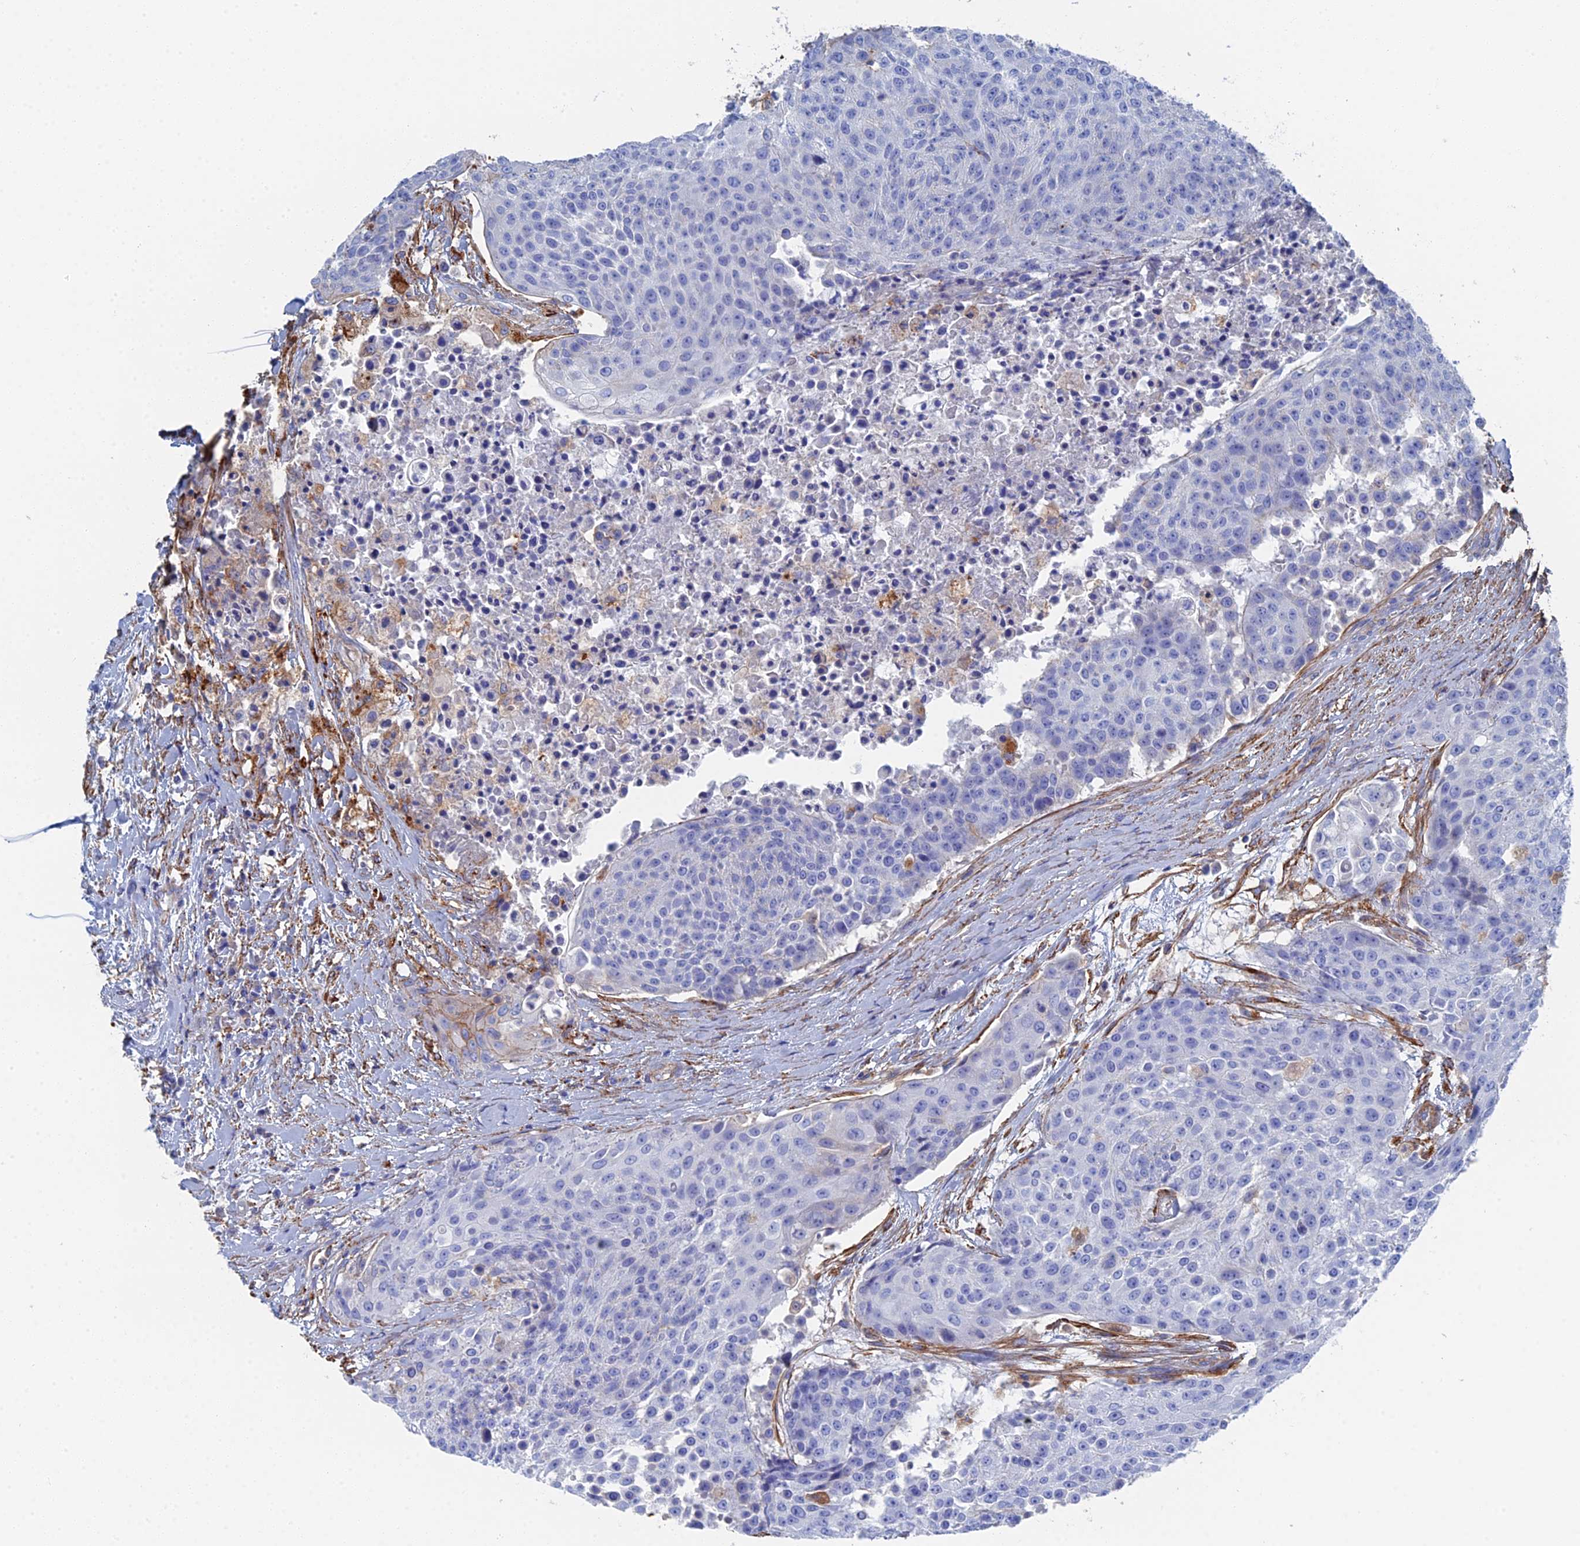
{"staining": {"intensity": "negative", "quantity": "none", "location": "none"}, "tissue": "urothelial cancer", "cell_type": "Tumor cells", "image_type": "cancer", "snomed": [{"axis": "morphology", "description": "Urothelial carcinoma, High grade"}, {"axis": "topography", "description": "Urinary bladder"}], "caption": "Tumor cells are negative for protein expression in human urothelial cancer.", "gene": "STRA6", "patient": {"sex": "female", "age": 63}}